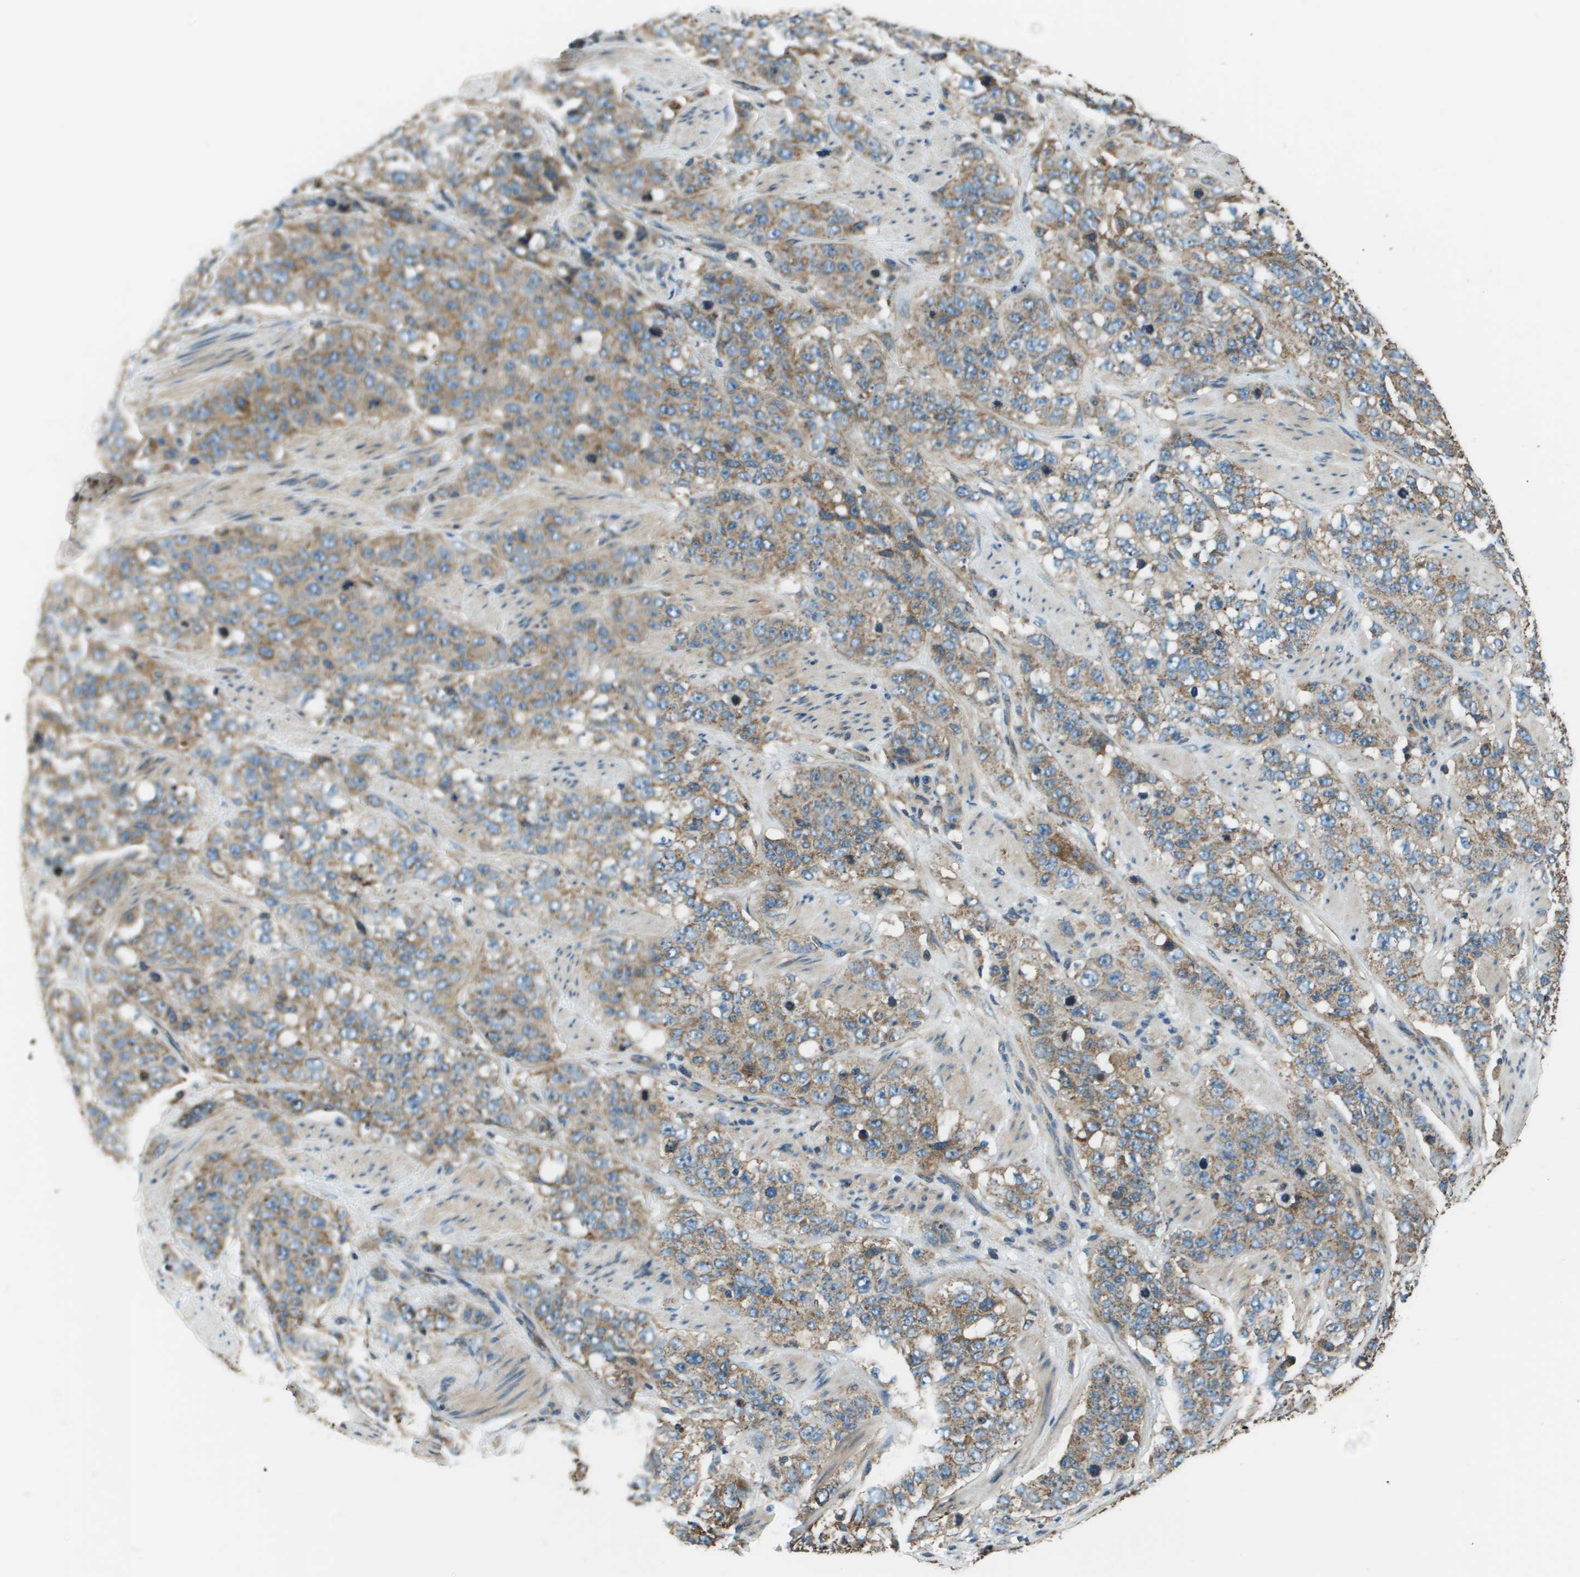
{"staining": {"intensity": "moderate", "quantity": "25%-75%", "location": "cytoplasmic/membranous"}, "tissue": "stomach cancer", "cell_type": "Tumor cells", "image_type": "cancer", "snomed": [{"axis": "morphology", "description": "Adenocarcinoma, NOS"}, {"axis": "topography", "description": "Stomach"}], "caption": "Immunohistochemistry micrograph of human stomach adenocarcinoma stained for a protein (brown), which shows medium levels of moderate cytoplasmic/membranous positivity in approximately 25%-75% of tumor cells.", "gene": "TMEM51", "patient": {"sex": "male", "age": 48}}